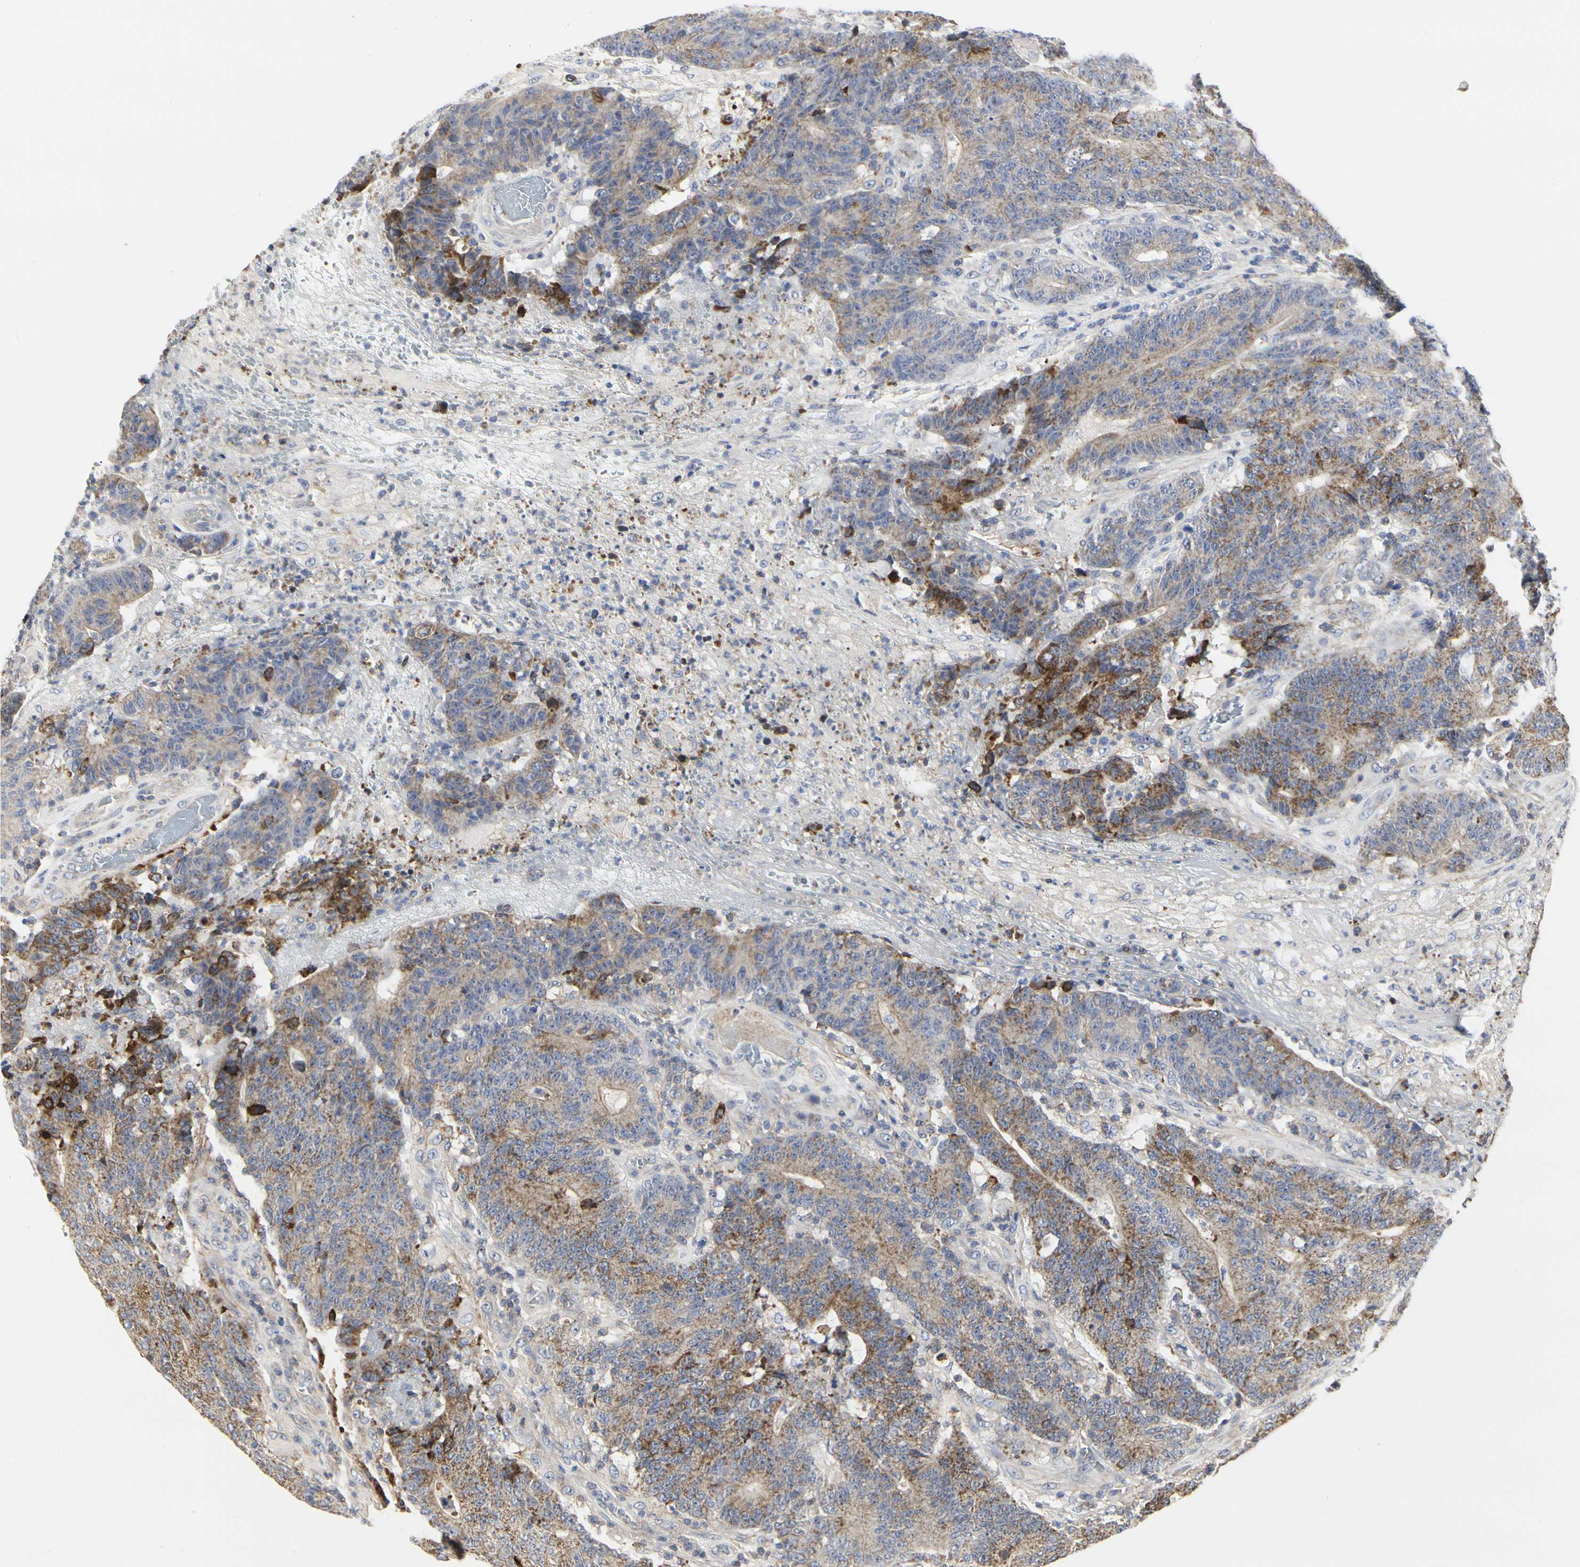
{"staining": {"intensity": "moderate", "quantity": ">75%", "location": "cytoplasmic/membranous"}, "tissue": "colorectal cancer", "cell_type": "Tumor cells", "image_type": "cancer", "snomed": [{"axis": "morphology", "description": "Normal tissue, NOS"}, {"axis": "morphology", "description": "Adenocarcinoma, NOS"}, {"axis": "topography", "description": "Colon"}], "caption": "Moderate cytoplasmic/membranous protein staining is present in approximately >75% of tumor cells in colorectal cancer (adenocarcinoma). Nuclei are stained in blue.", "gene": "SHANK2", "patient": {"sex": "female", "age": 75}}